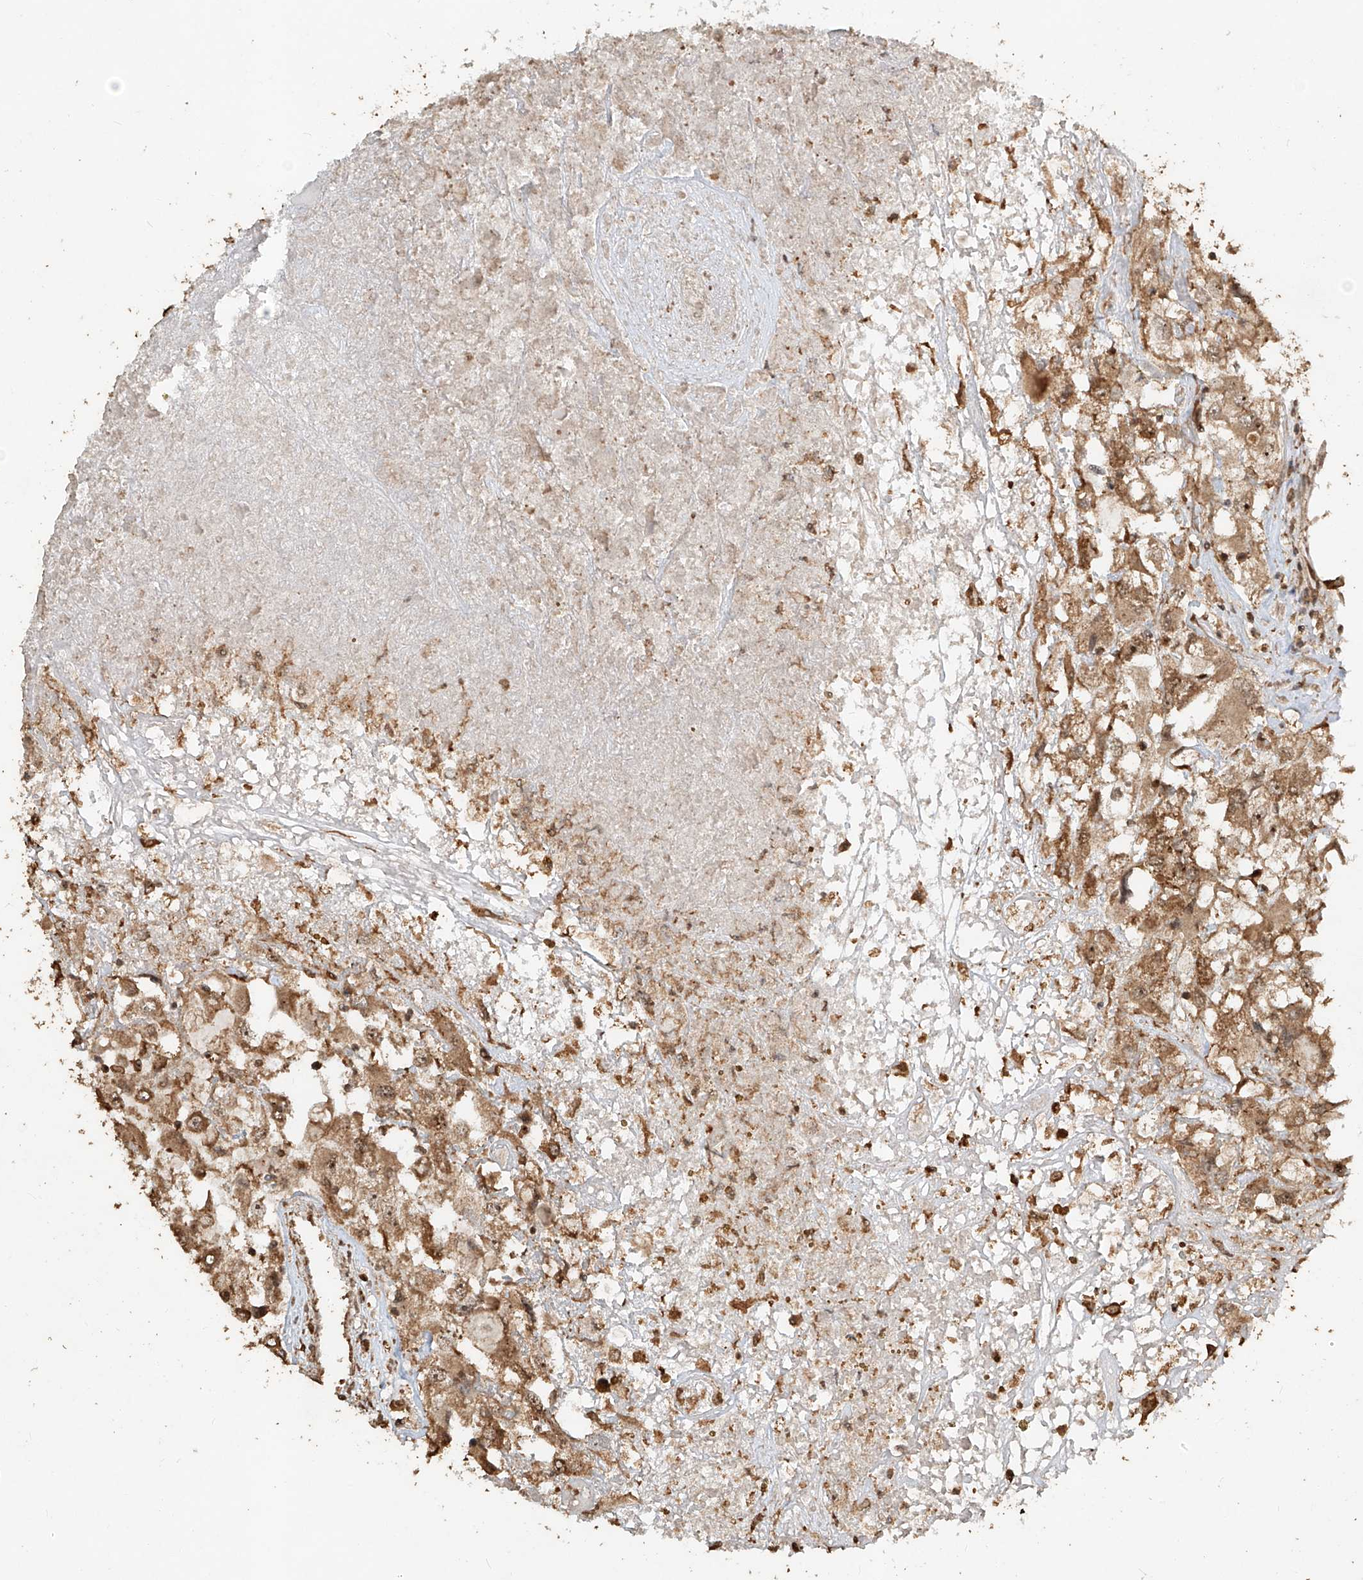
{"staining": {"intensity": "moderate", "quantity": ">75%", "location": "cytoplasmic/membranous"}, "tissue": "renal cancer", "cell_type": "Tumor cells", "image_type": "cancer", "snomed": [{"axis": "morphology", "description": "Adenocarcinoma, NOS"}, {"axis": "topography", "description": "Kidney"}], "caption": "Renal cancer (adenocarcinoma) stained for a protein (brown) reveals moderate cytoplasmic/membranous positive expression in about >75% of tumor cells.", "gene": "ZNF660", "patient": {"sex": "female", "age": 52}}